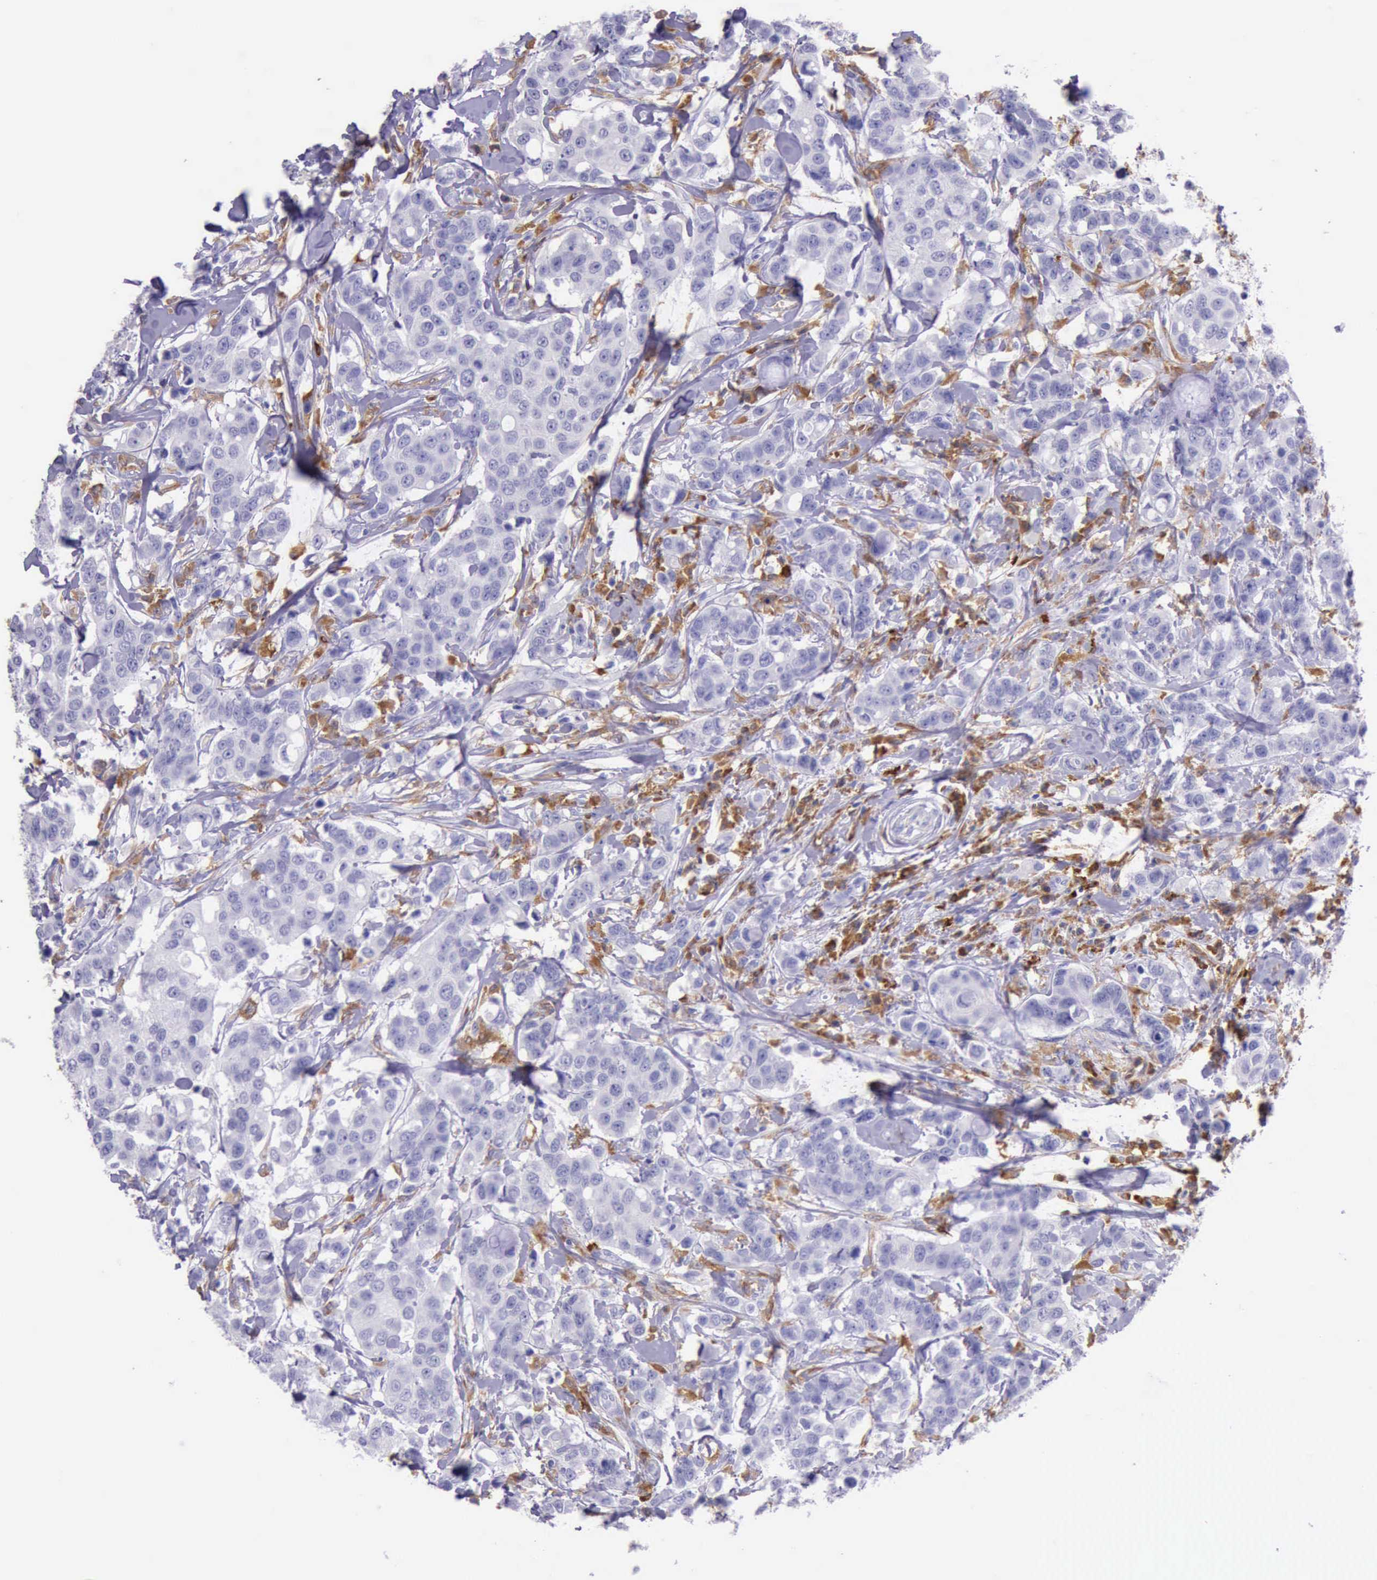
{"staining": {"intensity": "moderate", "quantity": "25%-75%", "location": "cytoplasmic/membranous"}, "tissue": "breast cancer", "cell_type": "Tumor cells", "image_type": "cancer", "snomed": [{"axis": "morphology", "description": "Duct carcinoma"}, {"axis": "topography", "description": "Breast"}], "caption": "Protein staining of breast infiltrating ductal carcinoma tissue shows moderate cytoplasmic/membranous expression in about 25%-75% of tumor cells.", "gene": "BTK", "patient": {"sex": "female", "age": 27}}